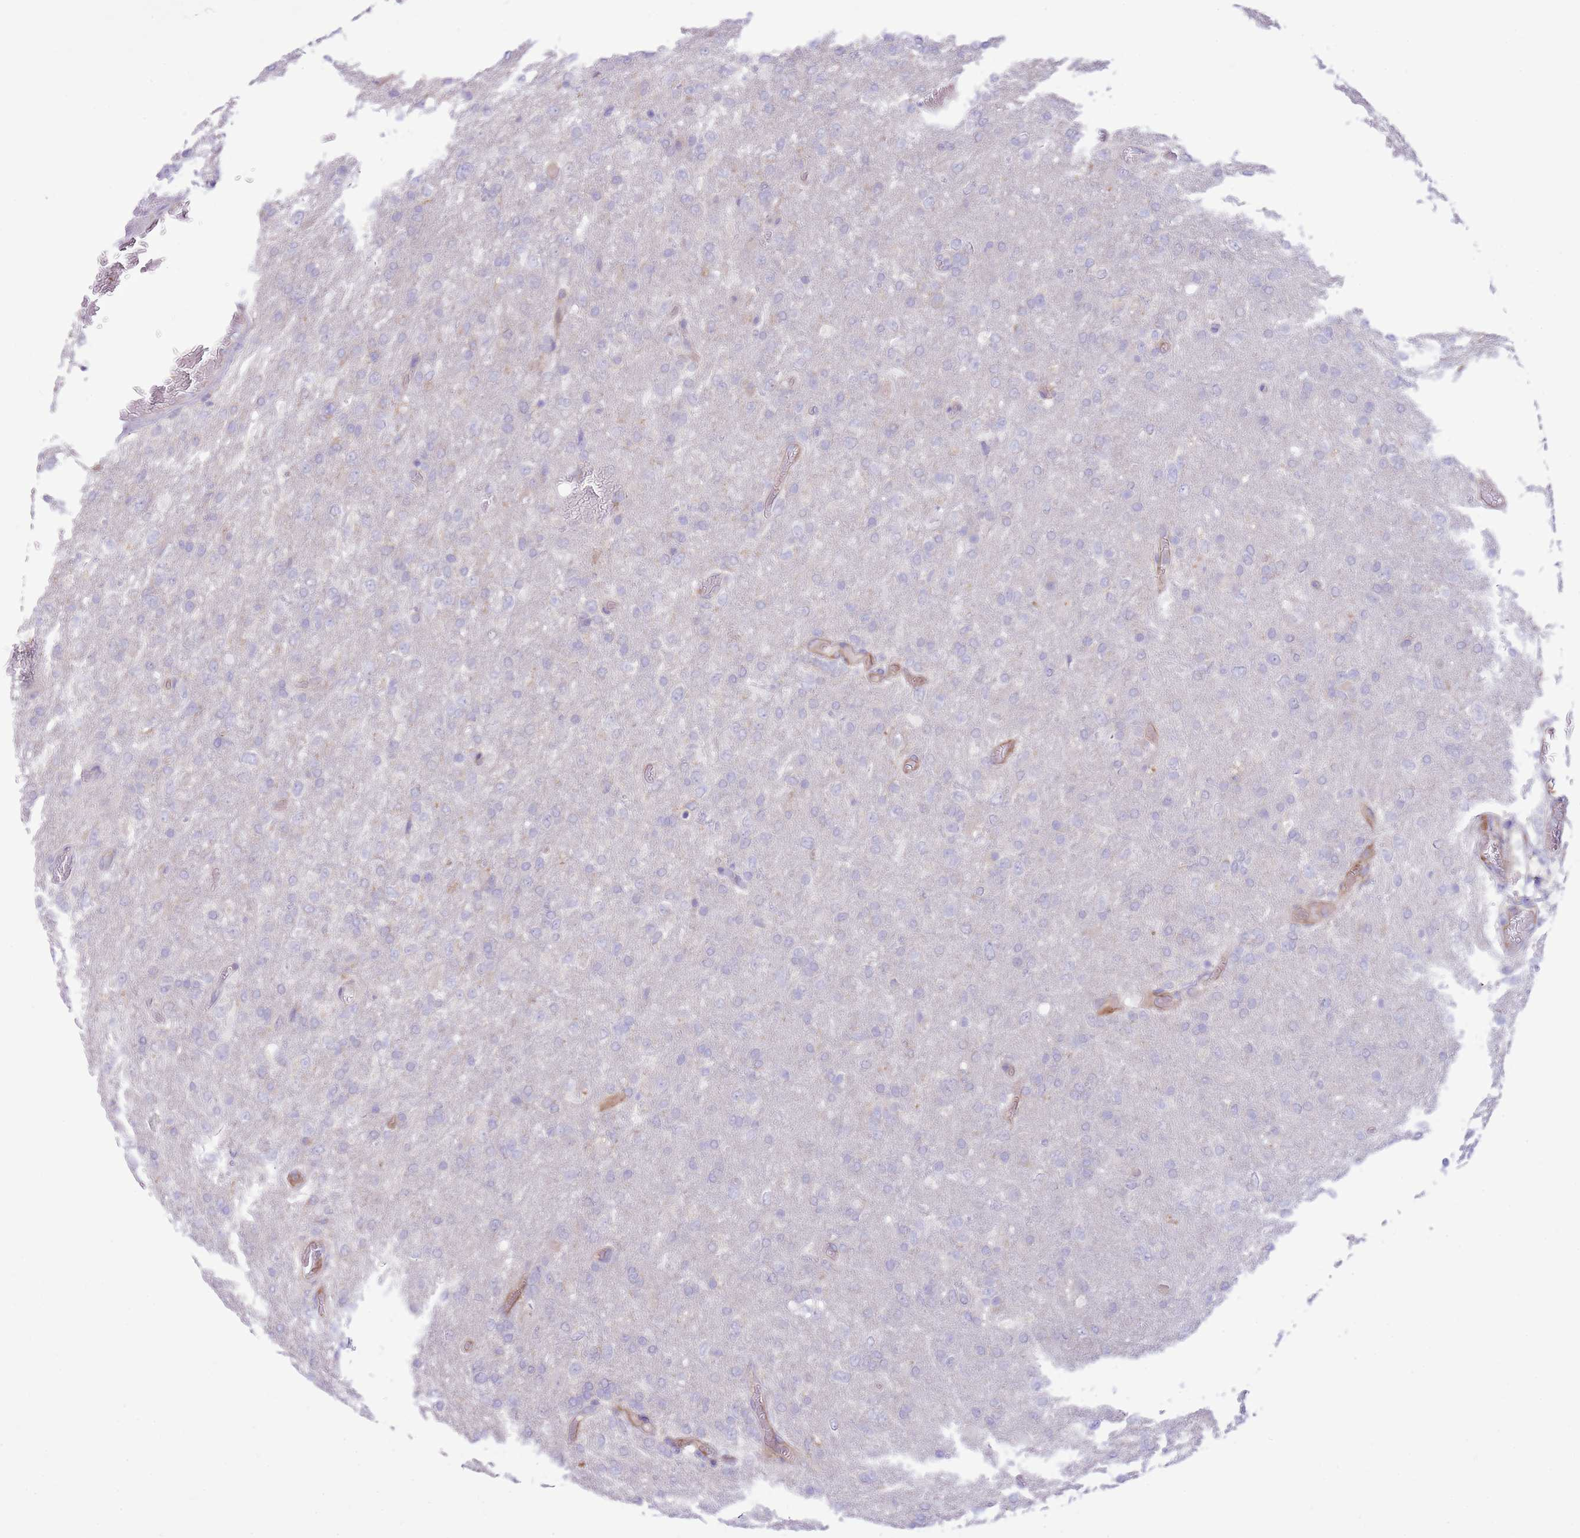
{"staining": {"intensity": "negative", "quantity": "none", "location": "none"}, "tissue": "glioma", "cell_type": "Tumor cells", "image_type": "cancer", "snomed": [{"axis": "morphology", "description": "Glioma, malignant, High grade"}, {"axis": "topography", "description": "Brain"}], "caption": "The image exhibits no staining of tumor cells in malignant glioma (high-grade).", "gene": "OAZ2", "patient": {"sex": "female", "age": 74}}